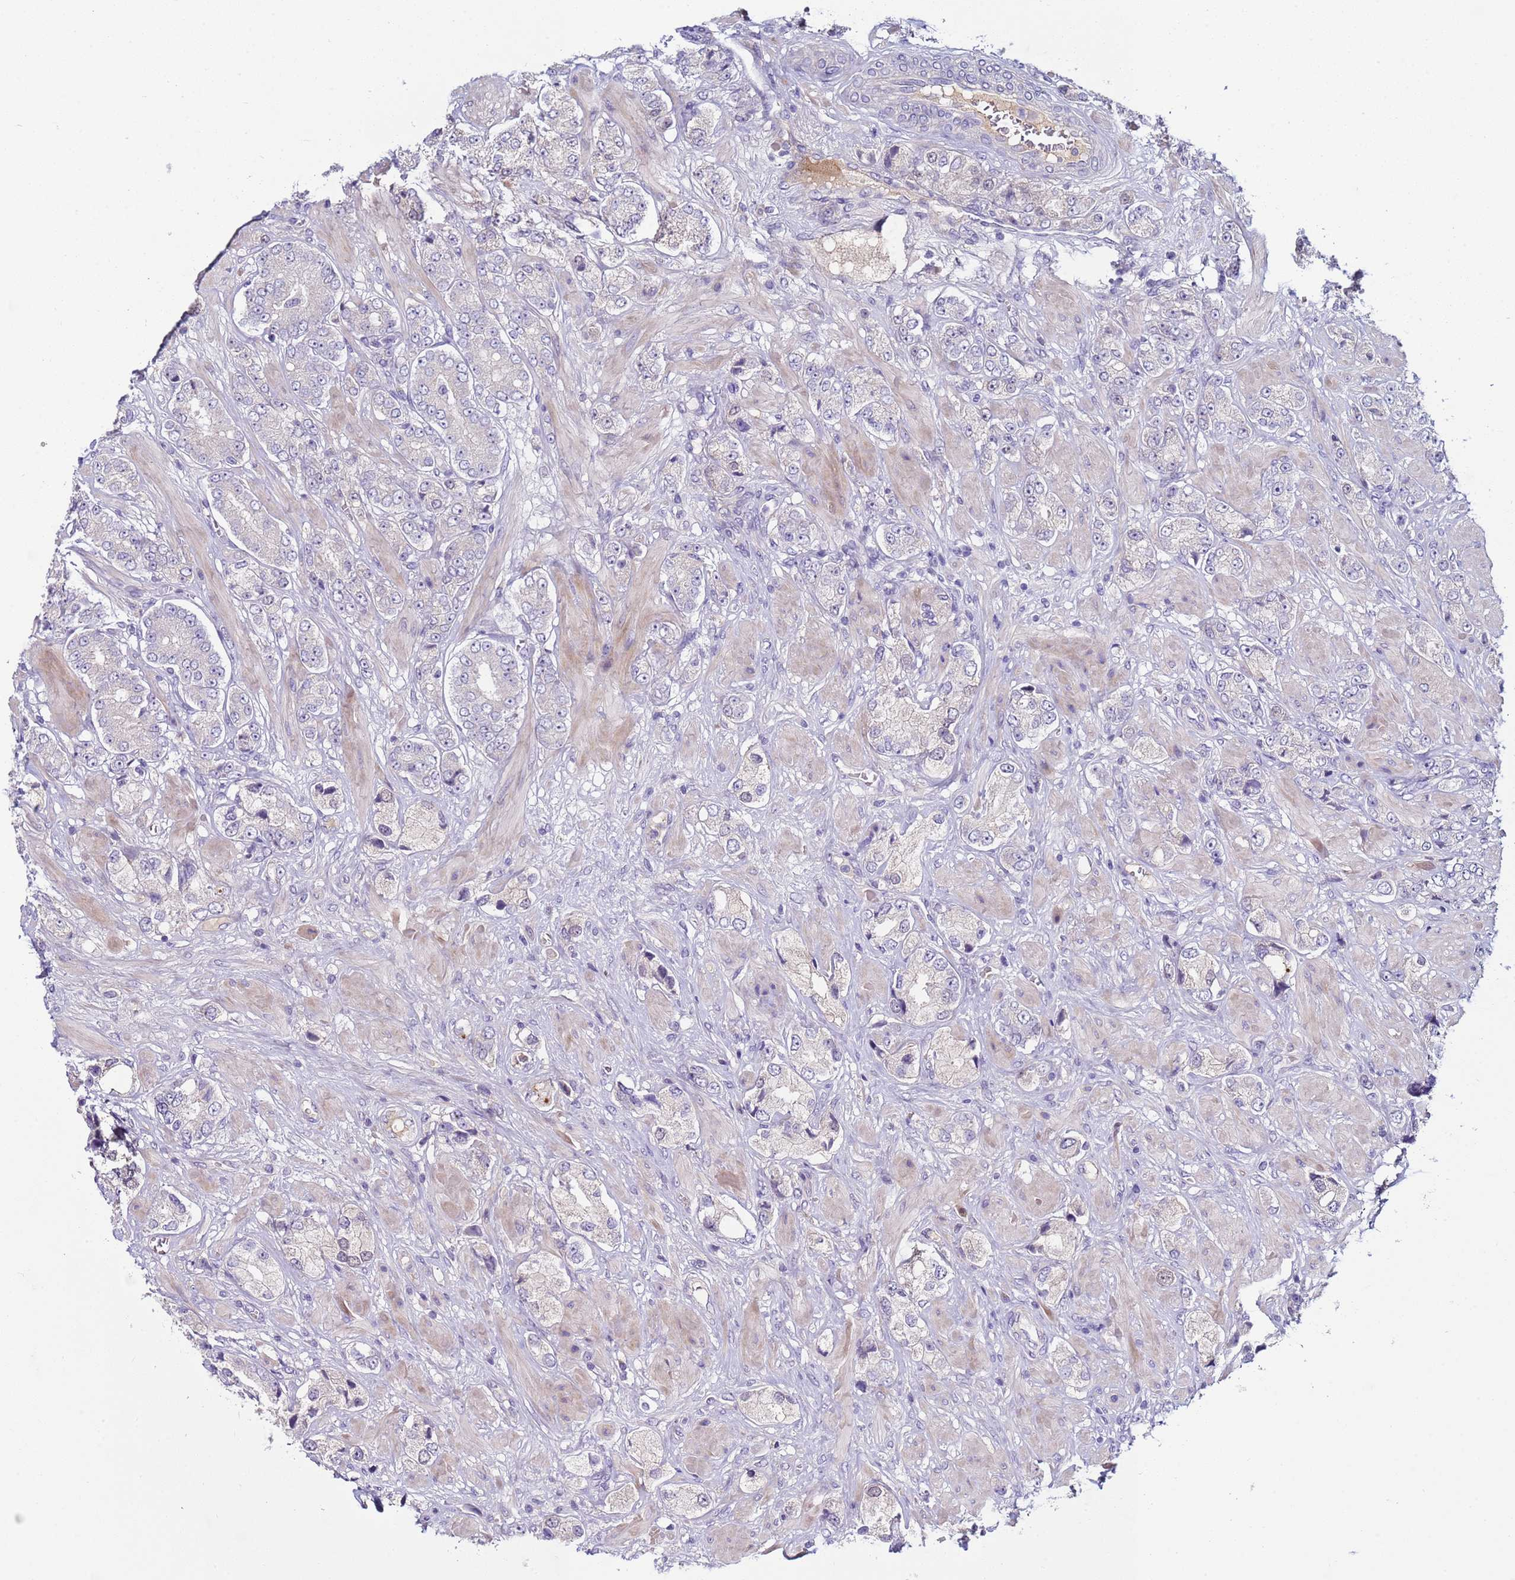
{"staining": {"intensity": "negative", "quantity": "none", "location": "none"}, "tissue": "prostate cancer", "cell_type": "Tumor cells", "image_type": "cancer", "snomed": [{"axis": "morphology", "description": "Adenocarcinoma, High grade"}, {"axis": "topography", "description": "Prostate and seminal vesicle, NOS"}], "caption": "An image of prostate cancer stained for a protein exhibits no brown staining in tumor cells.", "gene": "TRIM51", "patient": {"sex": "male", "age": 64}}